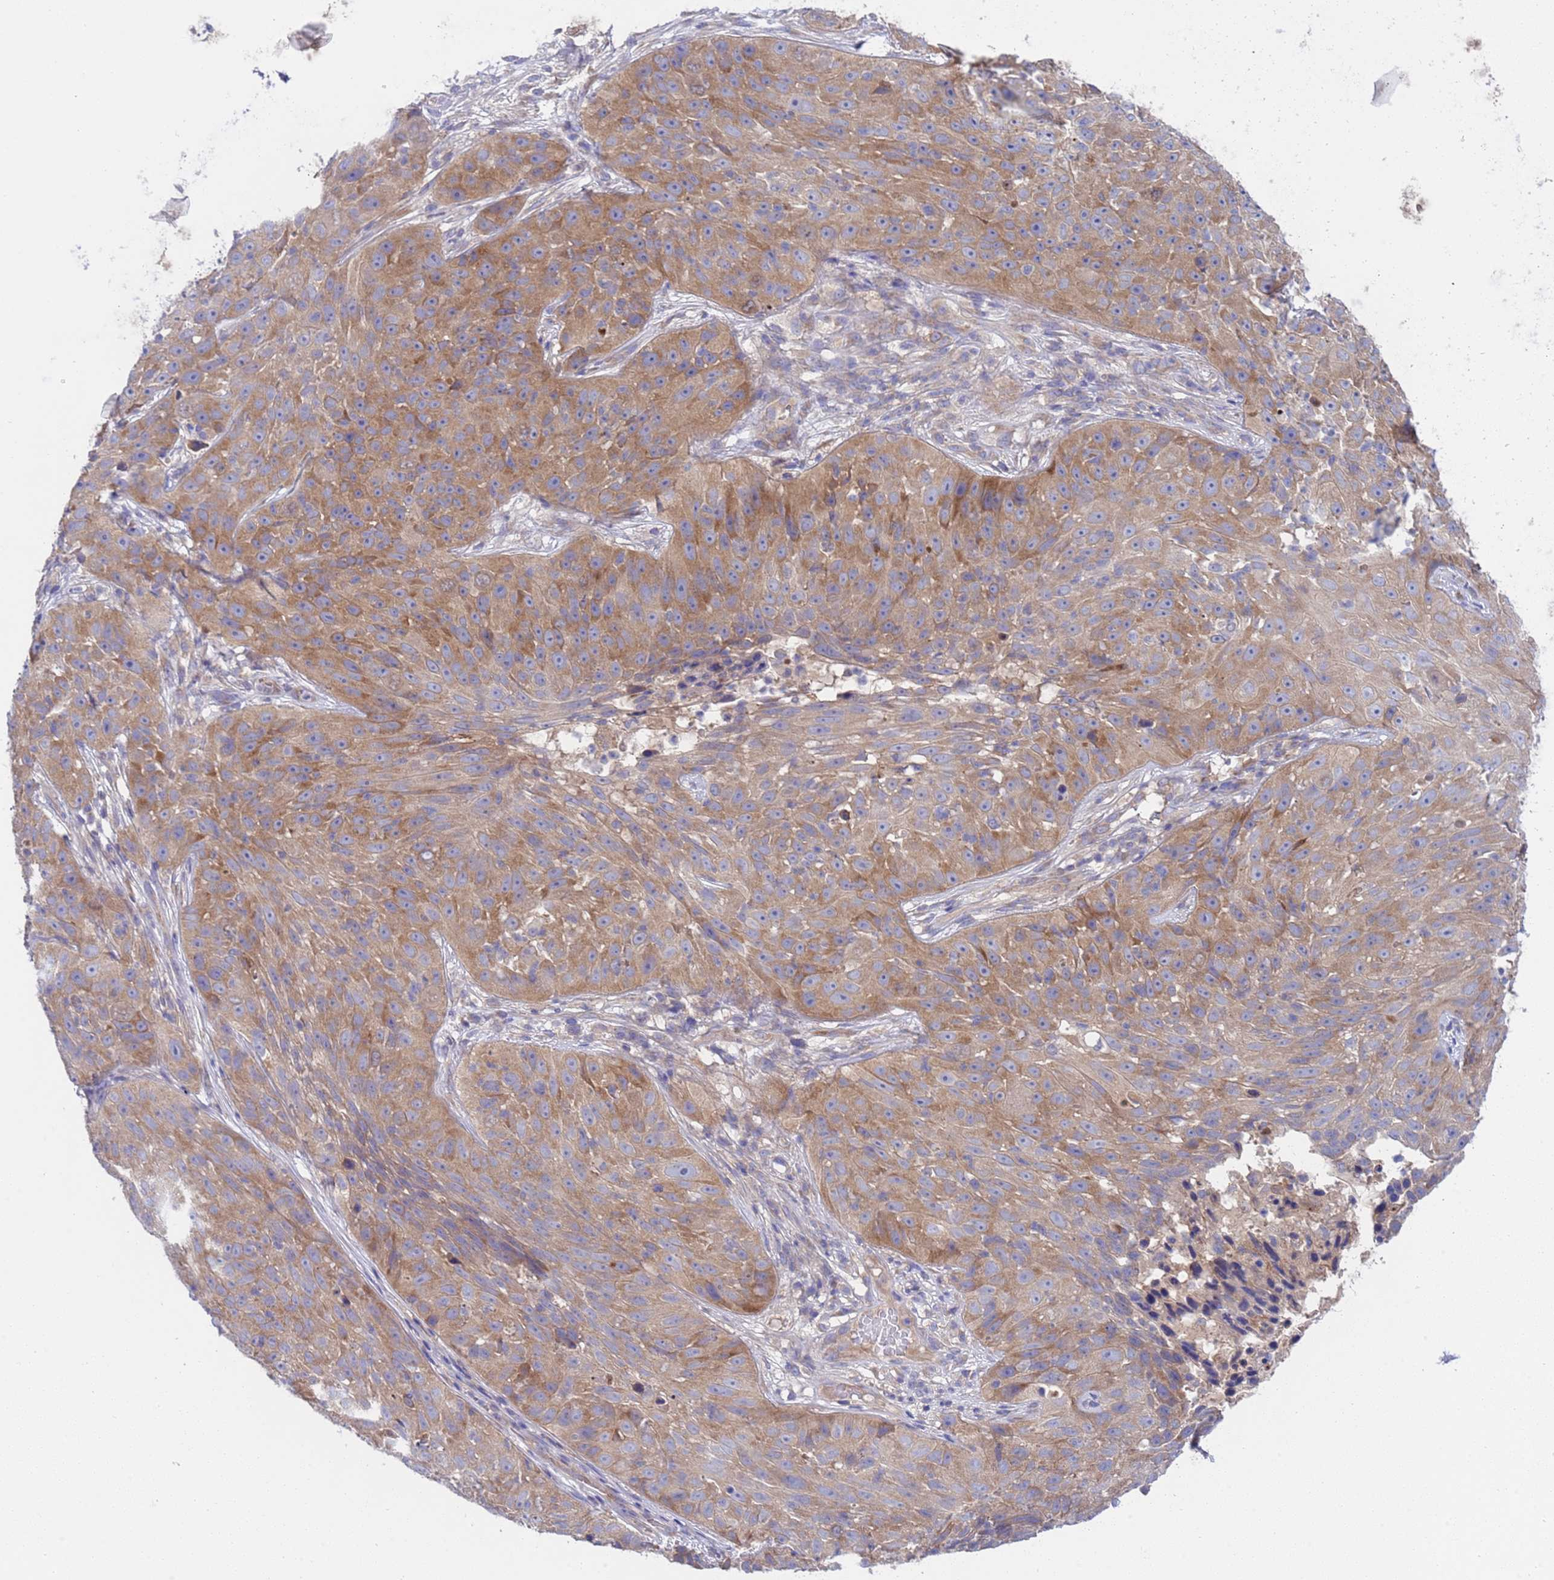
{"staining": {"intensity": "moderate", "quantity": ">75%", "location": "cytoplasmic/membranous"}, "tissue": "skin cancer", "cell_type": "Tumor cells", "image_type": "cancer", "snomed": [{"axis": "morphology", "description": "Squamous cell carcinoma, NOS"}, {"axis": "topography", "description": "Skin"}], "caption": "A micrograph of skin cancer stained for a protein demonstrates moderate cytoplasmic/membranous brown staining in tumor cells.", "gene": "RC3H2", "patient": {"sex": "female", "age": 87}}